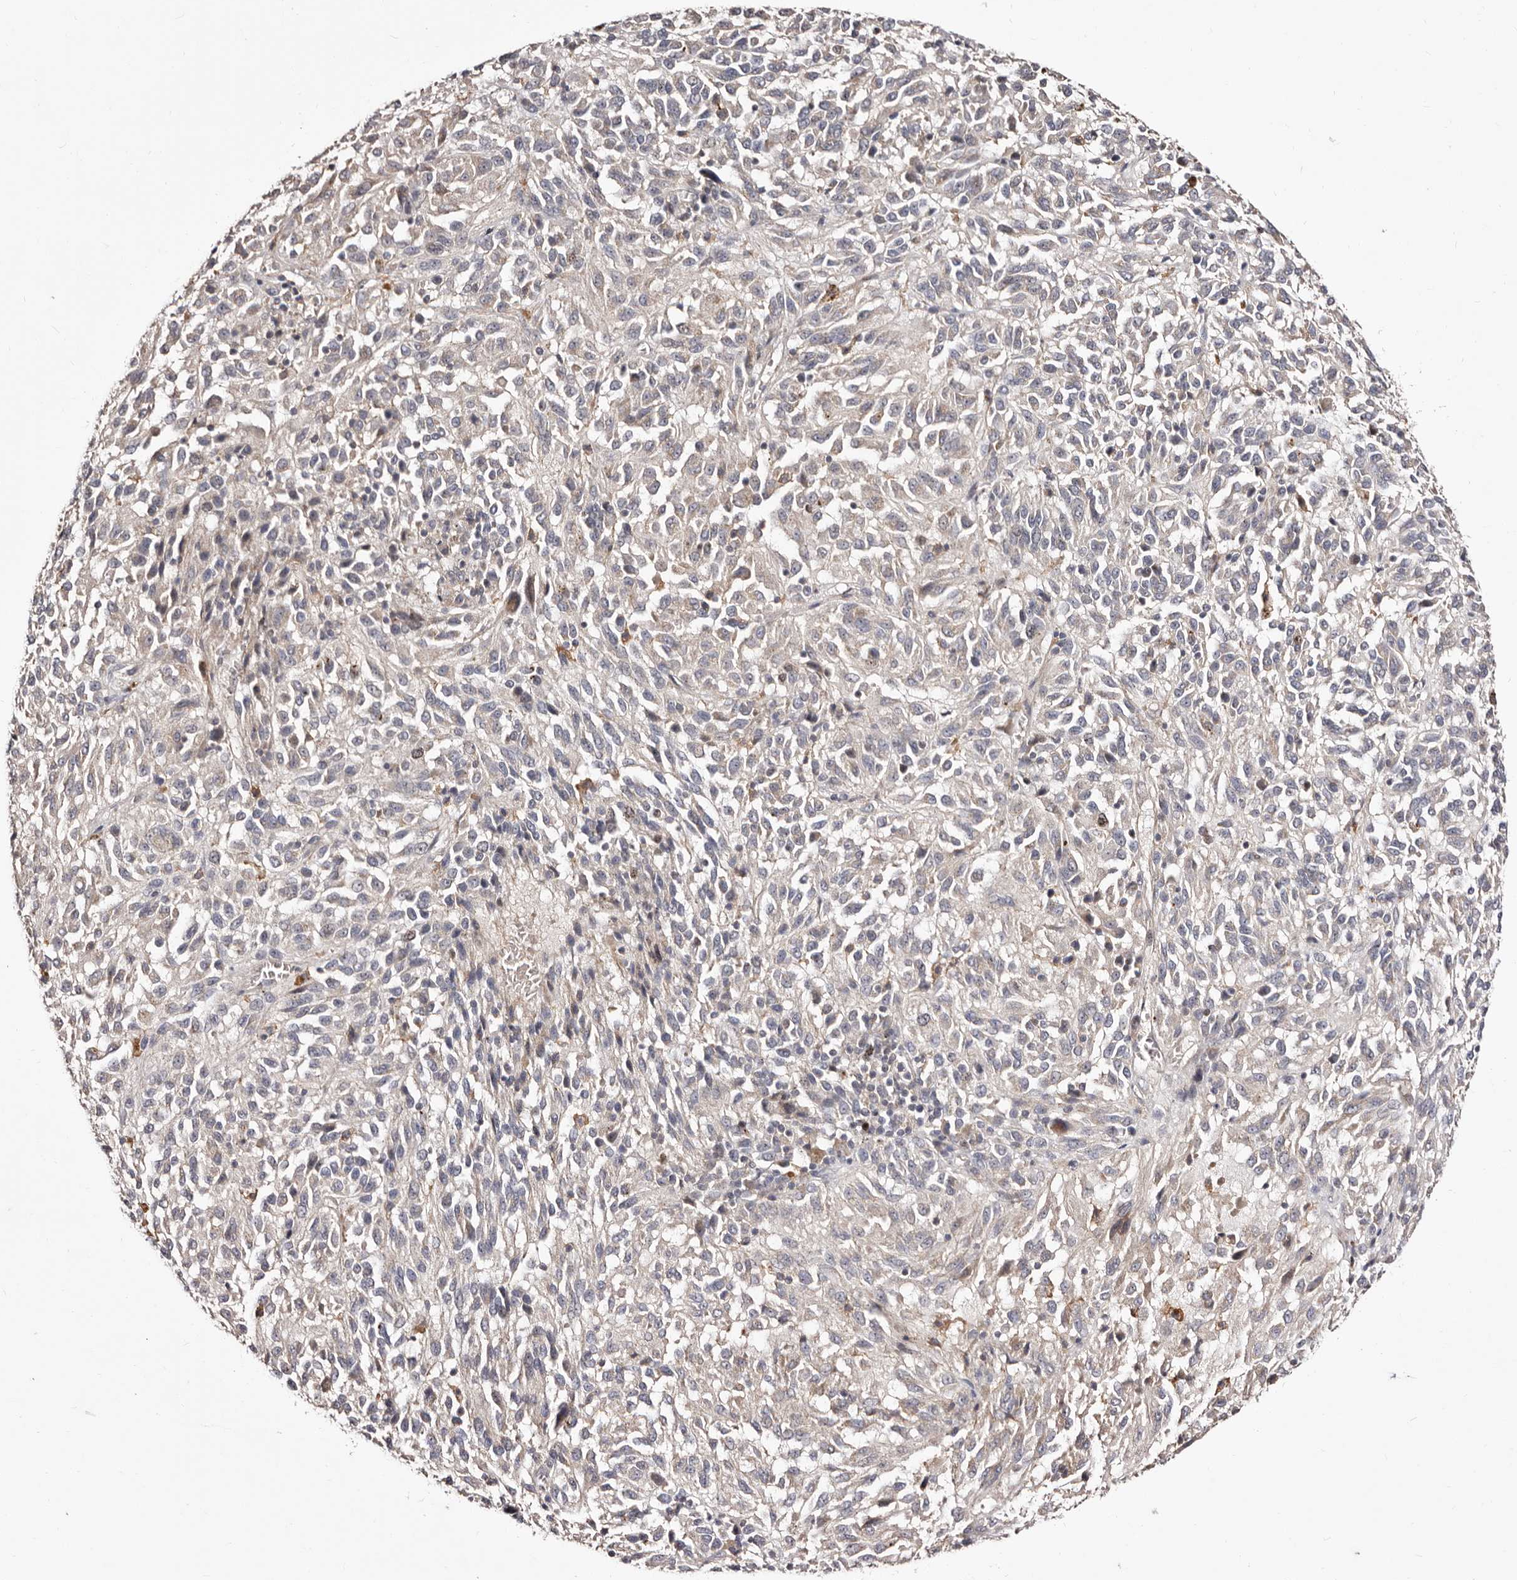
{"staining": {"intensity": "negative", "quantity": "none", "location": "none"}, "tissue": "melanoma", "cell_type": "Tumor cells", "image_type": "cancer", "snomed": [{"axis": "morphology", "description": "Malignant melanoma, Metastatic site"}, {"axis": "topography", "description": "Lung"}], "caption": "There is no significant expression in tumor cells of melanoma.", "gene": "CDCA8", "patient": {"sex": "male", "age": 64}}